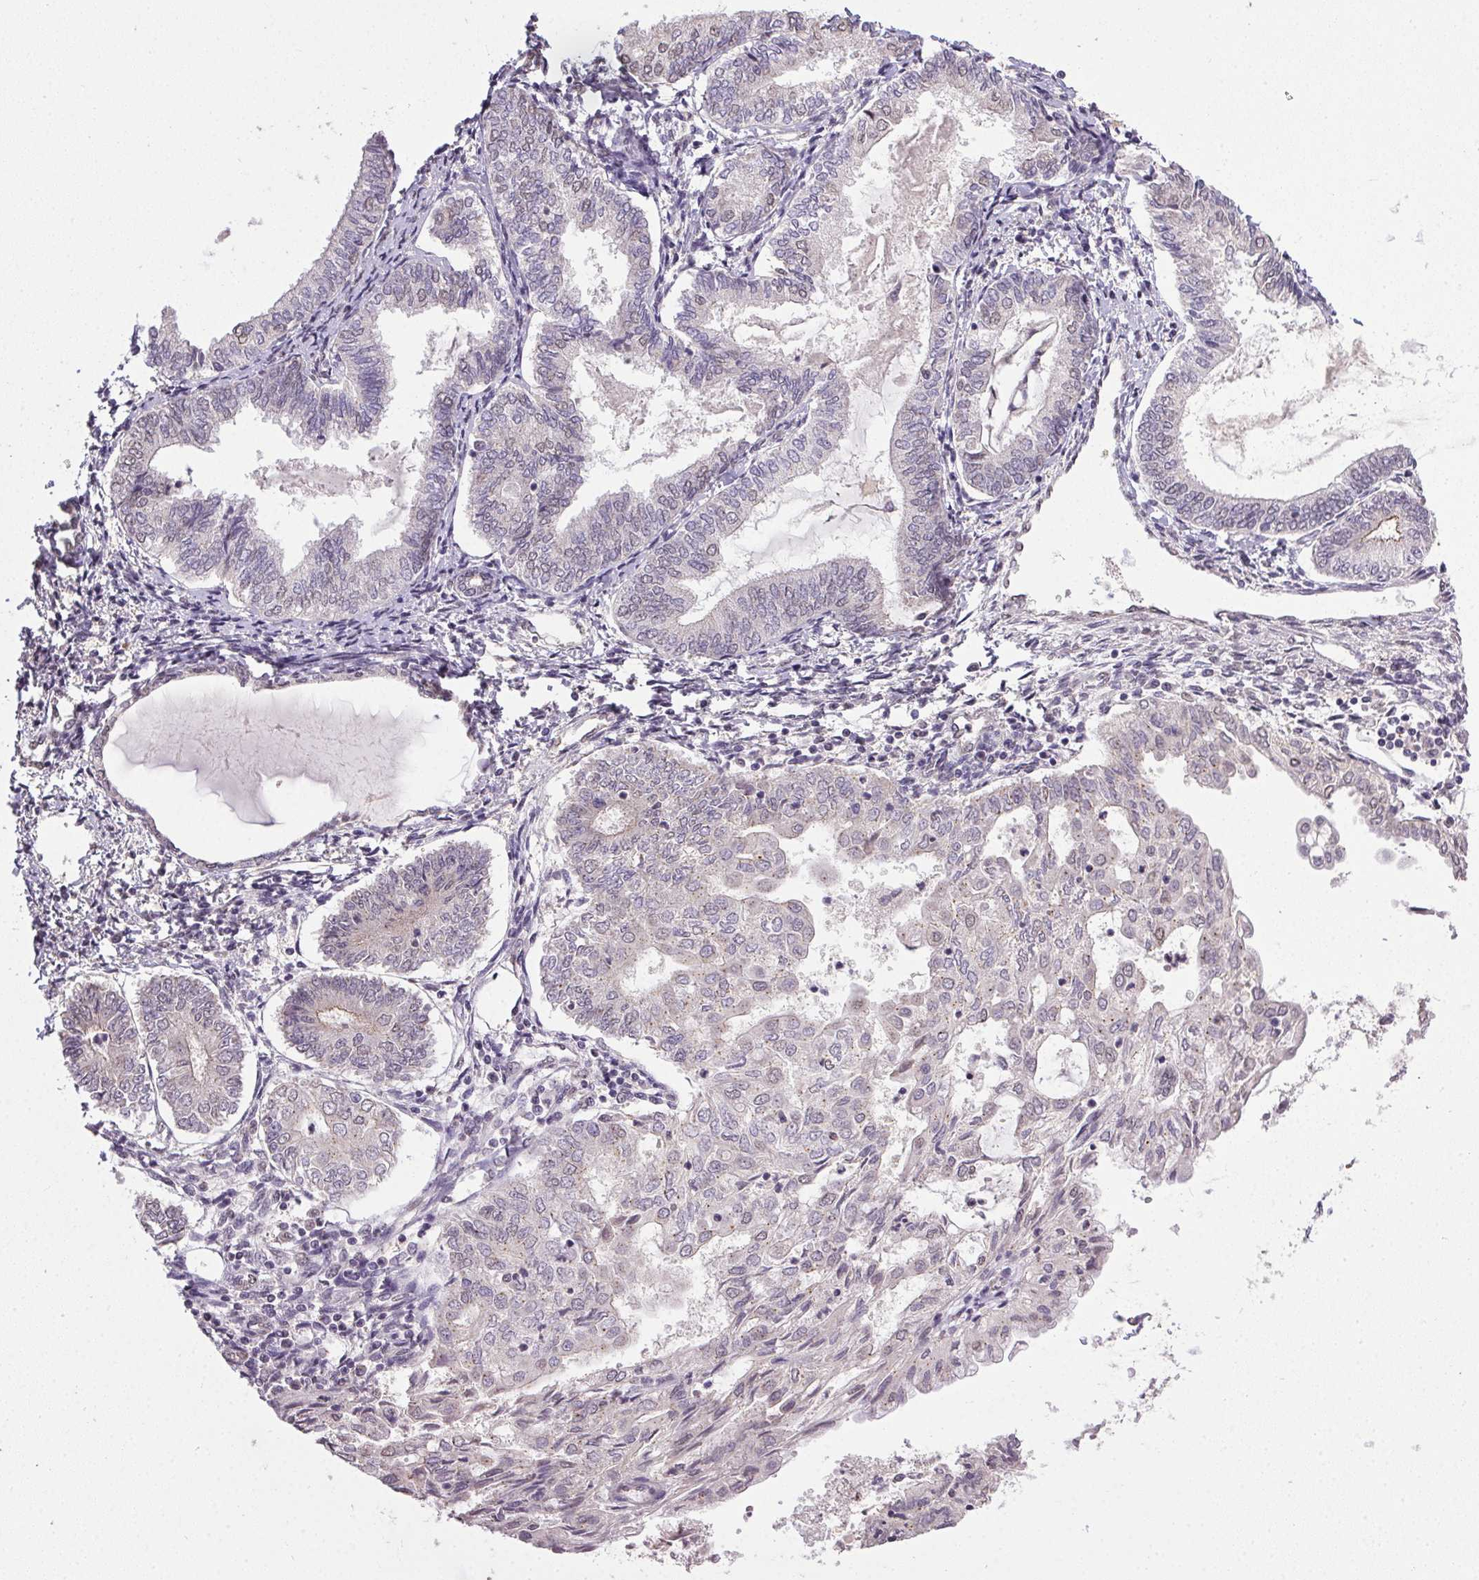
{"staining": {"intensity": "negative", "quantity": "none", "location": "none"}, "tissue": "endometrial cancer", "cell_type": "Tumor cells", "image_type": "cancer", "snomed": [{"axis": "morphology", "description": "Adenocarcinoma, NOS"}, {"axis": "topography", "description": "Endometrium"}], "caption": "DAB (3,3'-diaminobenzidine) immunohistochemical staining of human endometrial cancer (adenocarcinoma) displays no significant expression in tumor cells. (DAB immunohistochemistry (IHC) with hematoxylin counter stain).", "gene": "PPP4R4", "patient": {"sex": "female", "age": 68}}